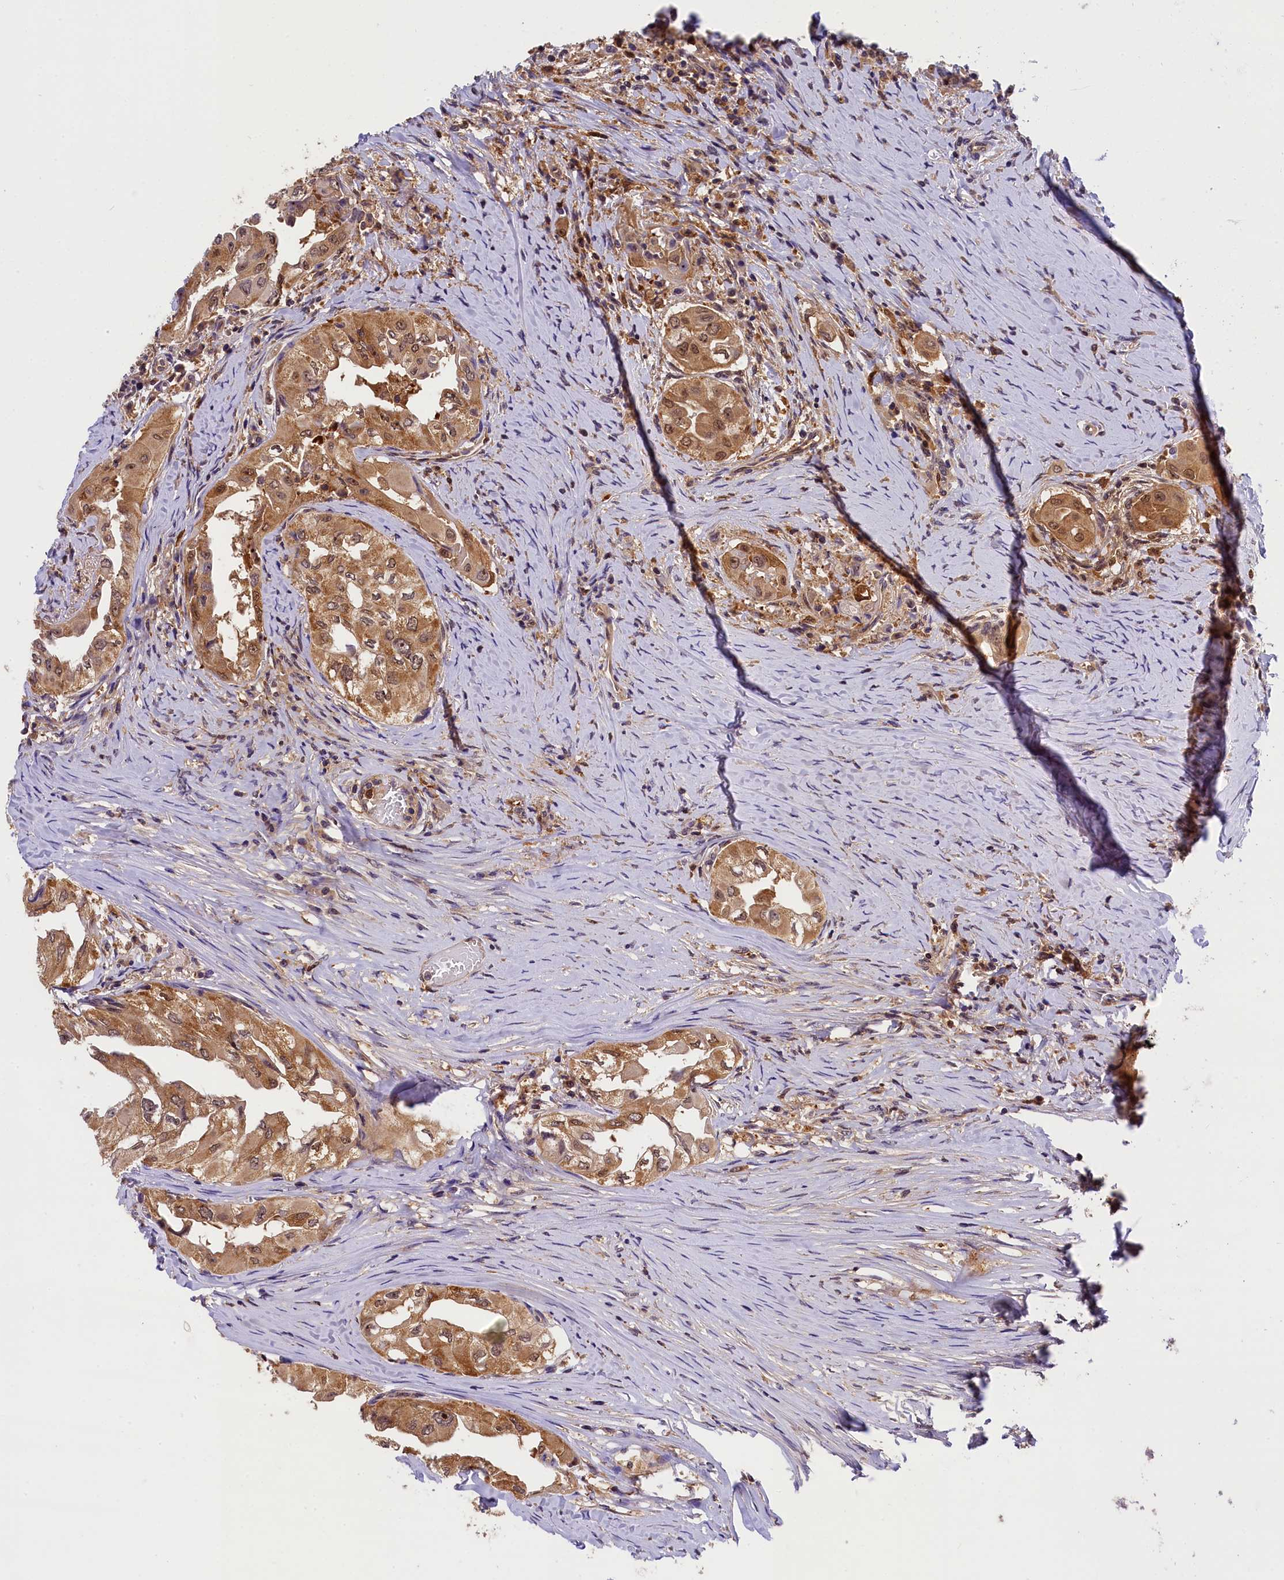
{"staining": {"intensity": "moderate", "quantity": ">75%", "location": "cytoplasmic/membranous,nuclear"}, "tissue": "thyroid cancer", "cell_type": "Tumor cells", "image_type": "cancer", "snomed": [{"axis": "morphology", "description": "Papillary adenocarcinoma, NOS"}, {"axis": "topography", "description": "Thyroid gland"}], "caption": "Tumor cells demonstrate medium levels of moderate cytoplasmic/membranous and nuclear expression in about >75% of cells in human thyroid papillary adenocarcinoma.", "gene": "EIF6", "patient": {"sex": "female", "age": 59}}